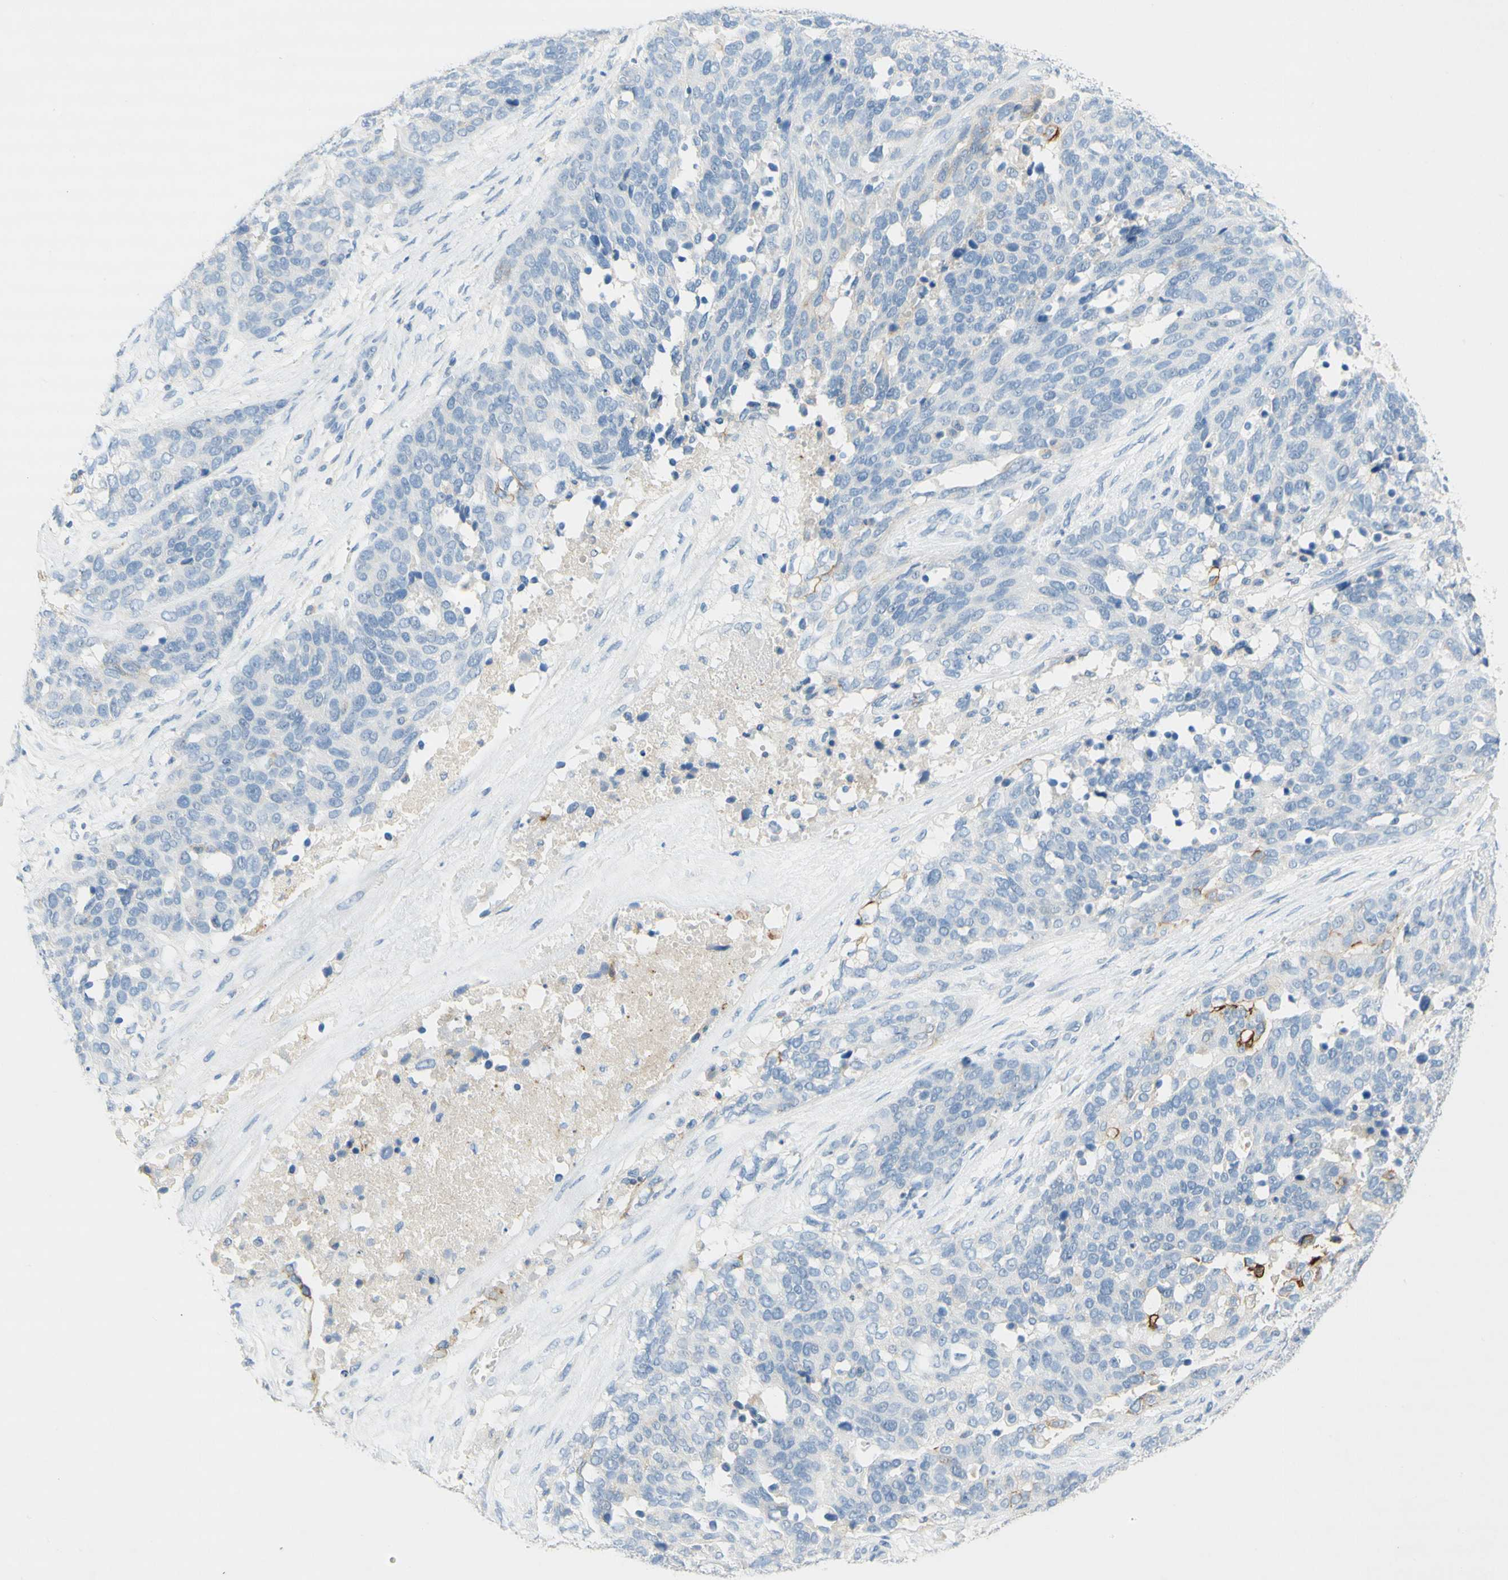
{"staining": {"intensity": "negative", "quantity": "none", "location": "none"}, "tissue": "ovarian cancer", "cell_type": "Tumor cells", "image_type": "cancer", "snomed": [{"axis": "morphology", "description": "Cystadenocarcinoma, serous, NOS"}, {"axis": "topography", "description": "Ovary"}], "caption": "High power microscopy photomicrograph of an immunohistochemistry (IHC) histopathology image of ovarian cancer, revealing no significant expression in tumor cells. The staining is performed using DAB (3,3'-diaminobenzidine) brown chromogen with nuclei counter-stained in using hematoxylin.", "gene": "POLR2J3", "patient": {"sex": "female", "age": 44}}